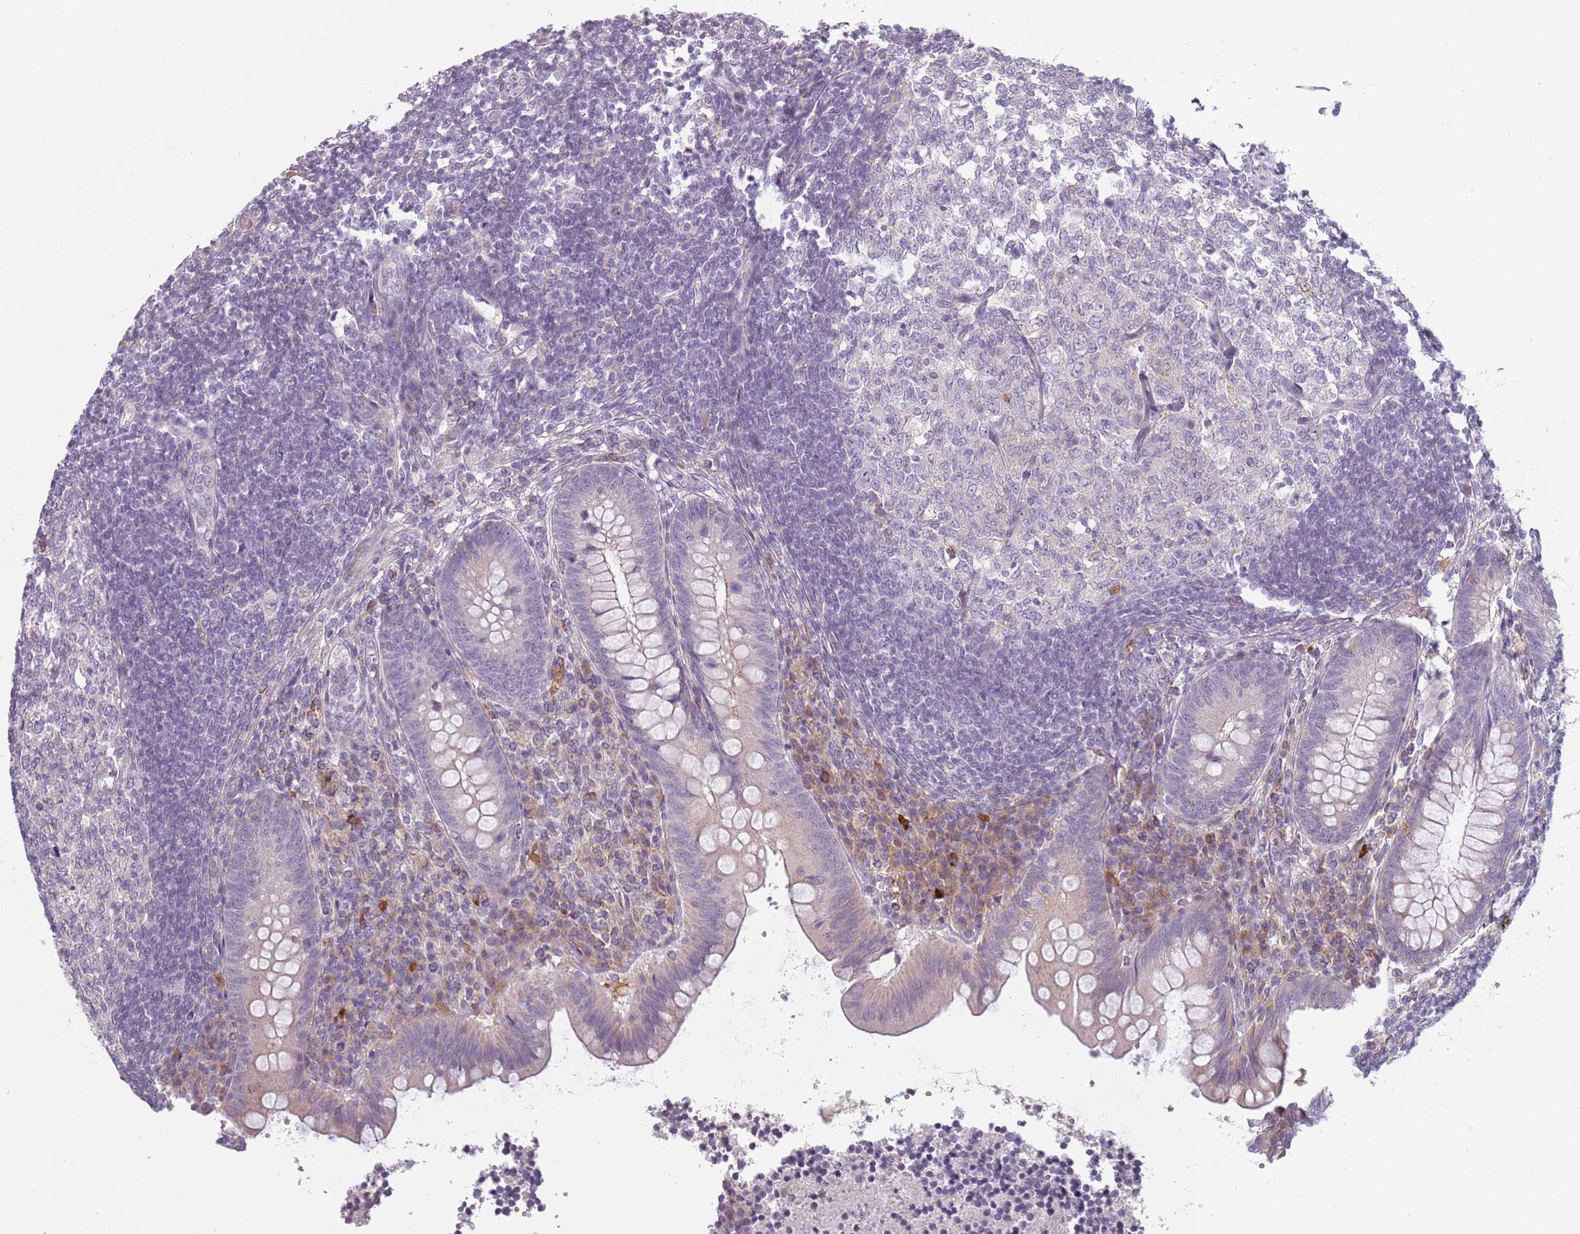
{"staining": {"intensity": "negative", "quantity": "none", "location": "none"}, "tissue": "appendix", "cell_type": "Glandular cells", "image_type": "normal", "snomed": [{"axis": "morphology", "description": "Normal tissue, NOS"}, {"axis": "topography", "description": "Appendix"}], "caption": "Micrograph shows no significant protein expression in glandular cells of unremarkable appendix. The staining is performed using DAB (3,3'-diaminobenzidine) brown chromogen with nuclei counter-stained in using hematoxylin.", "gene": "CC2D2B", "patient": {"sex": "female", "age": 33}}